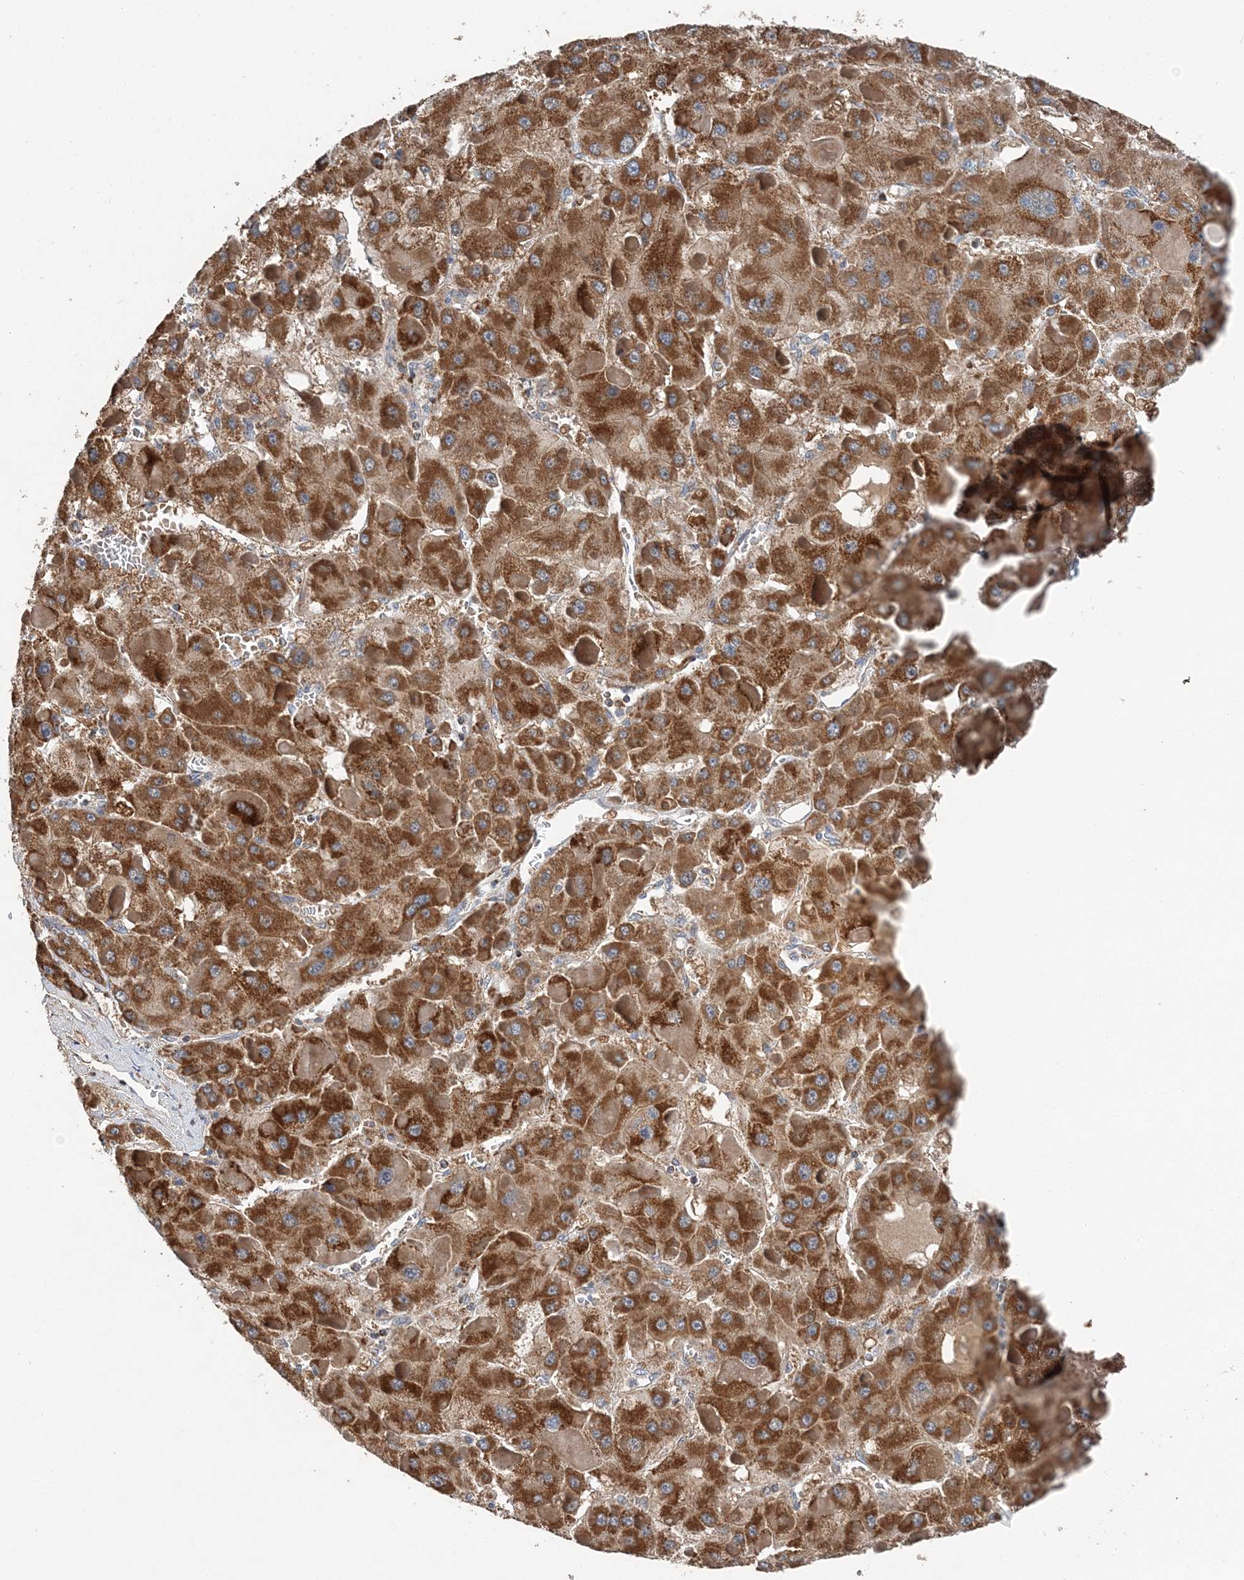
{"staining": {"intensity": "strong", "quantity": ">75%", "location": "cytoplasmic/membranous"}, "tissue": "liver cancer", "cell_type": "Tumor cells", "image_type": "cancer", "snomed": [{"axis": "morphology", "description": "Carcinoma, Hepatocellular, NOS"}, {"axis": "topography", "description": "Liver"}], "caption": "Approximately >75% of tumor cells in human liver hepatocellular carcinoma show strong cytoplasmic/membranous protein positivity as visualized by brown immunohistochemical staining.", "gene": "SPRY2", "patient": {"sex": "female", "age": 73}}